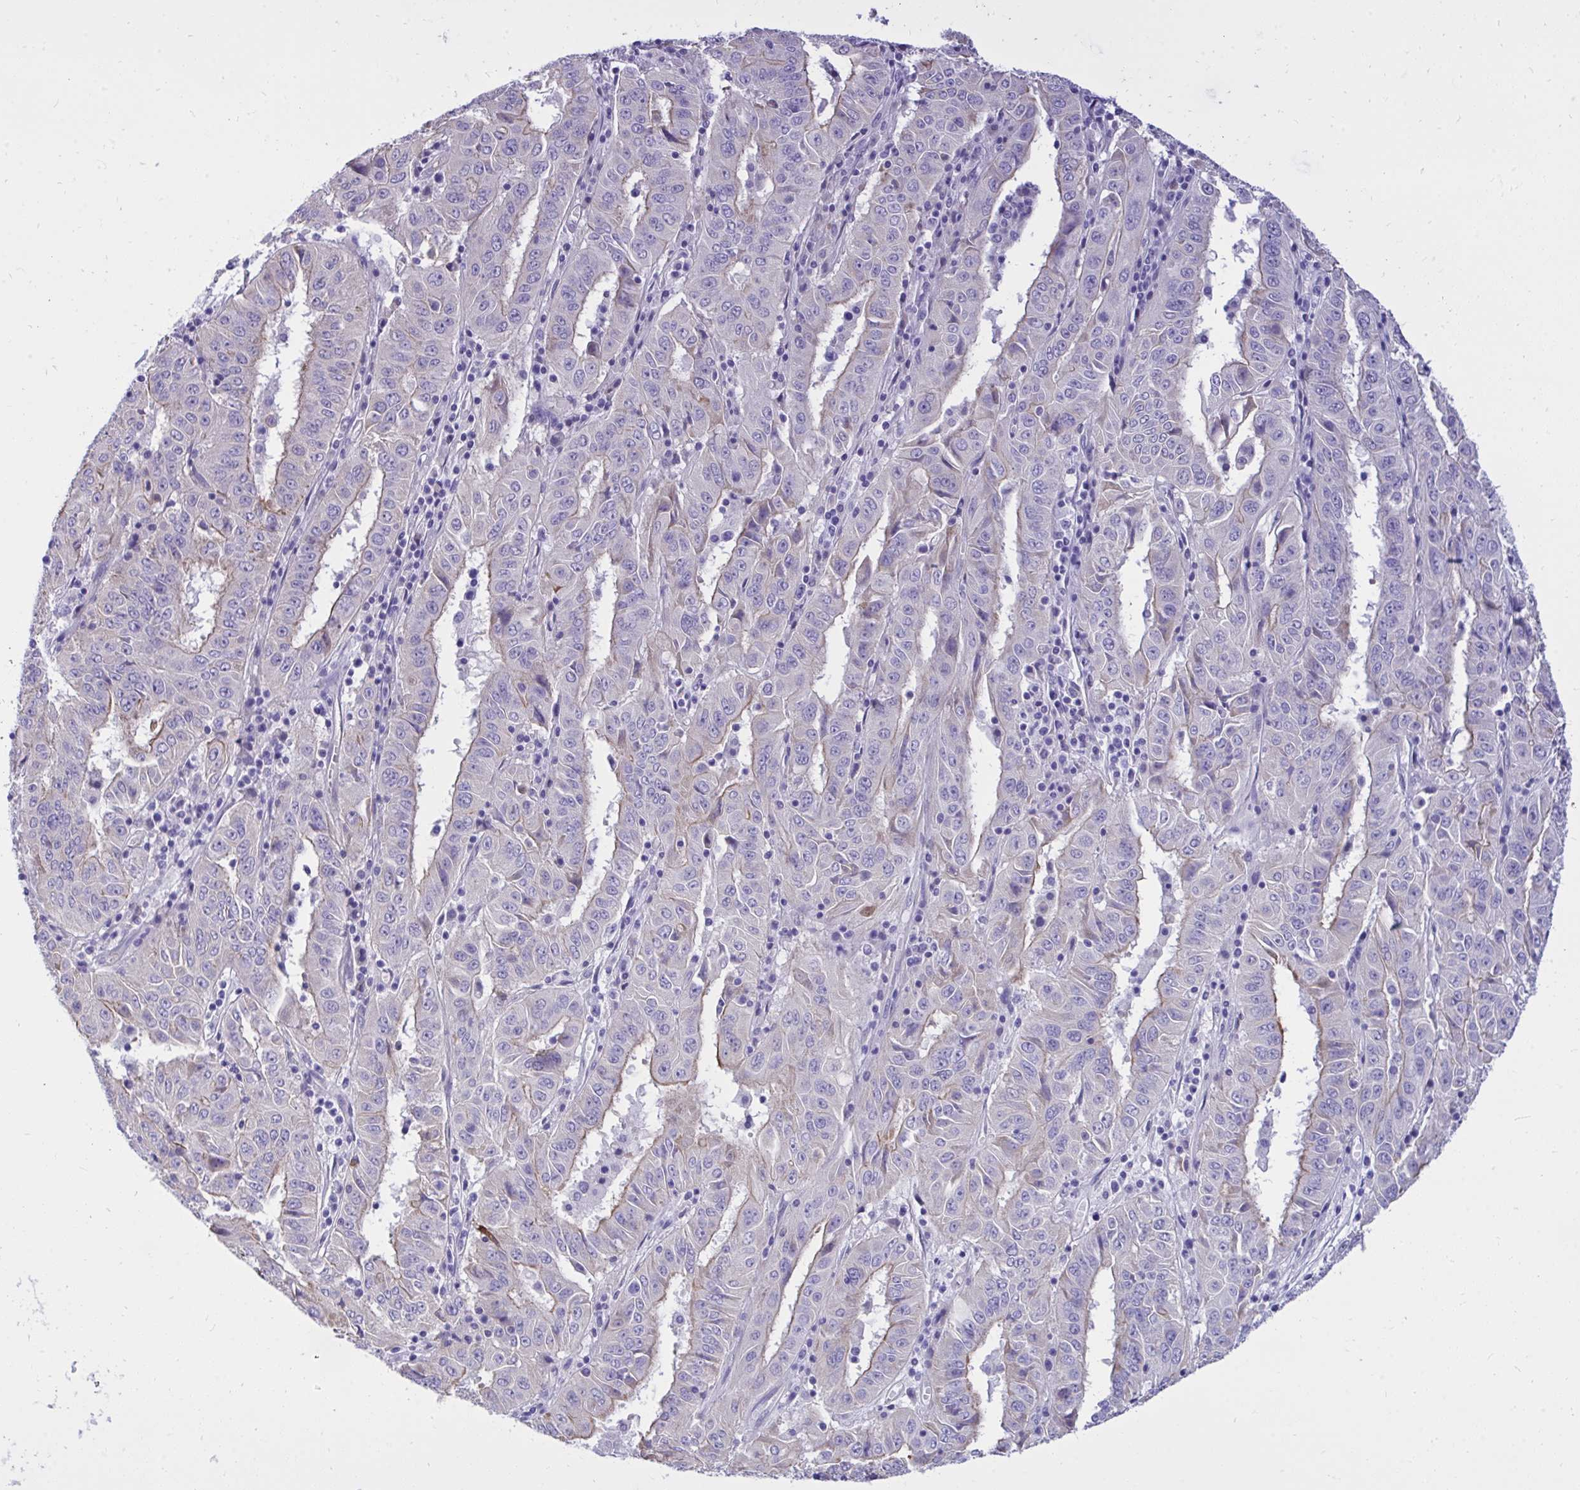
{"staining": {"intensity": "weak", "quantity": "<25%", "location": "cytoplasmic/membranous"}, "tissue": "pancreatic cancer", "cell_type": "Tumor cells", "image_type": "cancer", "snomed": [{"axis": "morphology", "description": "Adenocarcinoma, NOS"}, {"axis": "topography", "description": "Pancreas"}], "caption": "A histopathology image of adenocarcinoma (pancreatic) stained for a protein exhibits no brown staining in tumor cells.", "gene": "HRG", "patient": {"sex": "male", "age": 63}}